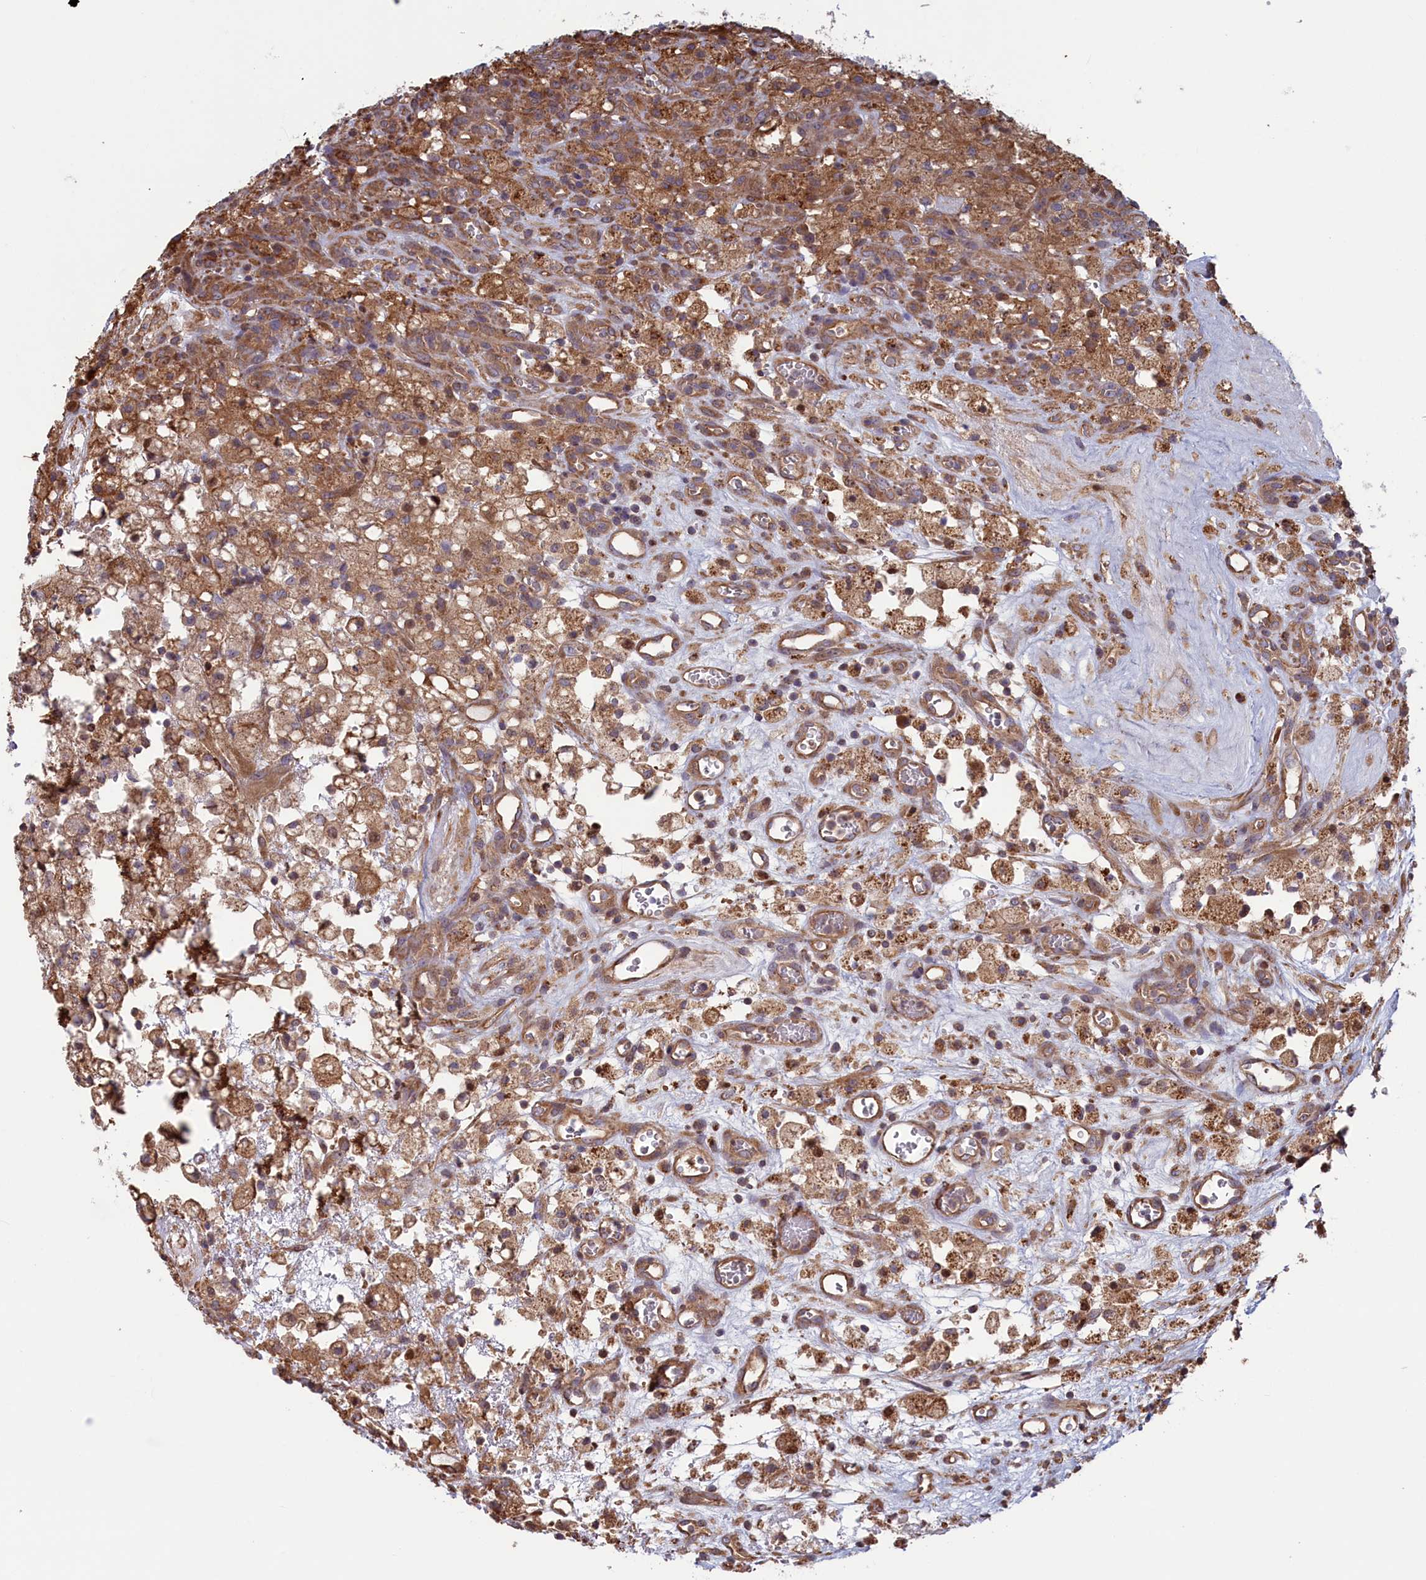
{"staining": {"intensity": "moderate", "quantity": "<25%", "location": "cytoplasmic/membranous"}, "tissue": "glioma", "cell_type": "Tumor cells", "image_type": "cancer", "snomed": [{"axis": "morphology", "description": "Glioma, malignant, High grade"}, {"axis": "topography", "description": "Brain"}], "caption": "A low amount of moderate cytoplasmic/membranous expression is identified in about <25% of tumor cells in high-grade glioma (malignant) tissue. (Stains: DAB in brown, nuclei in blue, Microscopy: brightfield microscopy at high magnification).", "gene": "RILPL1", "patient": {"sex": "male", "age": 76}}